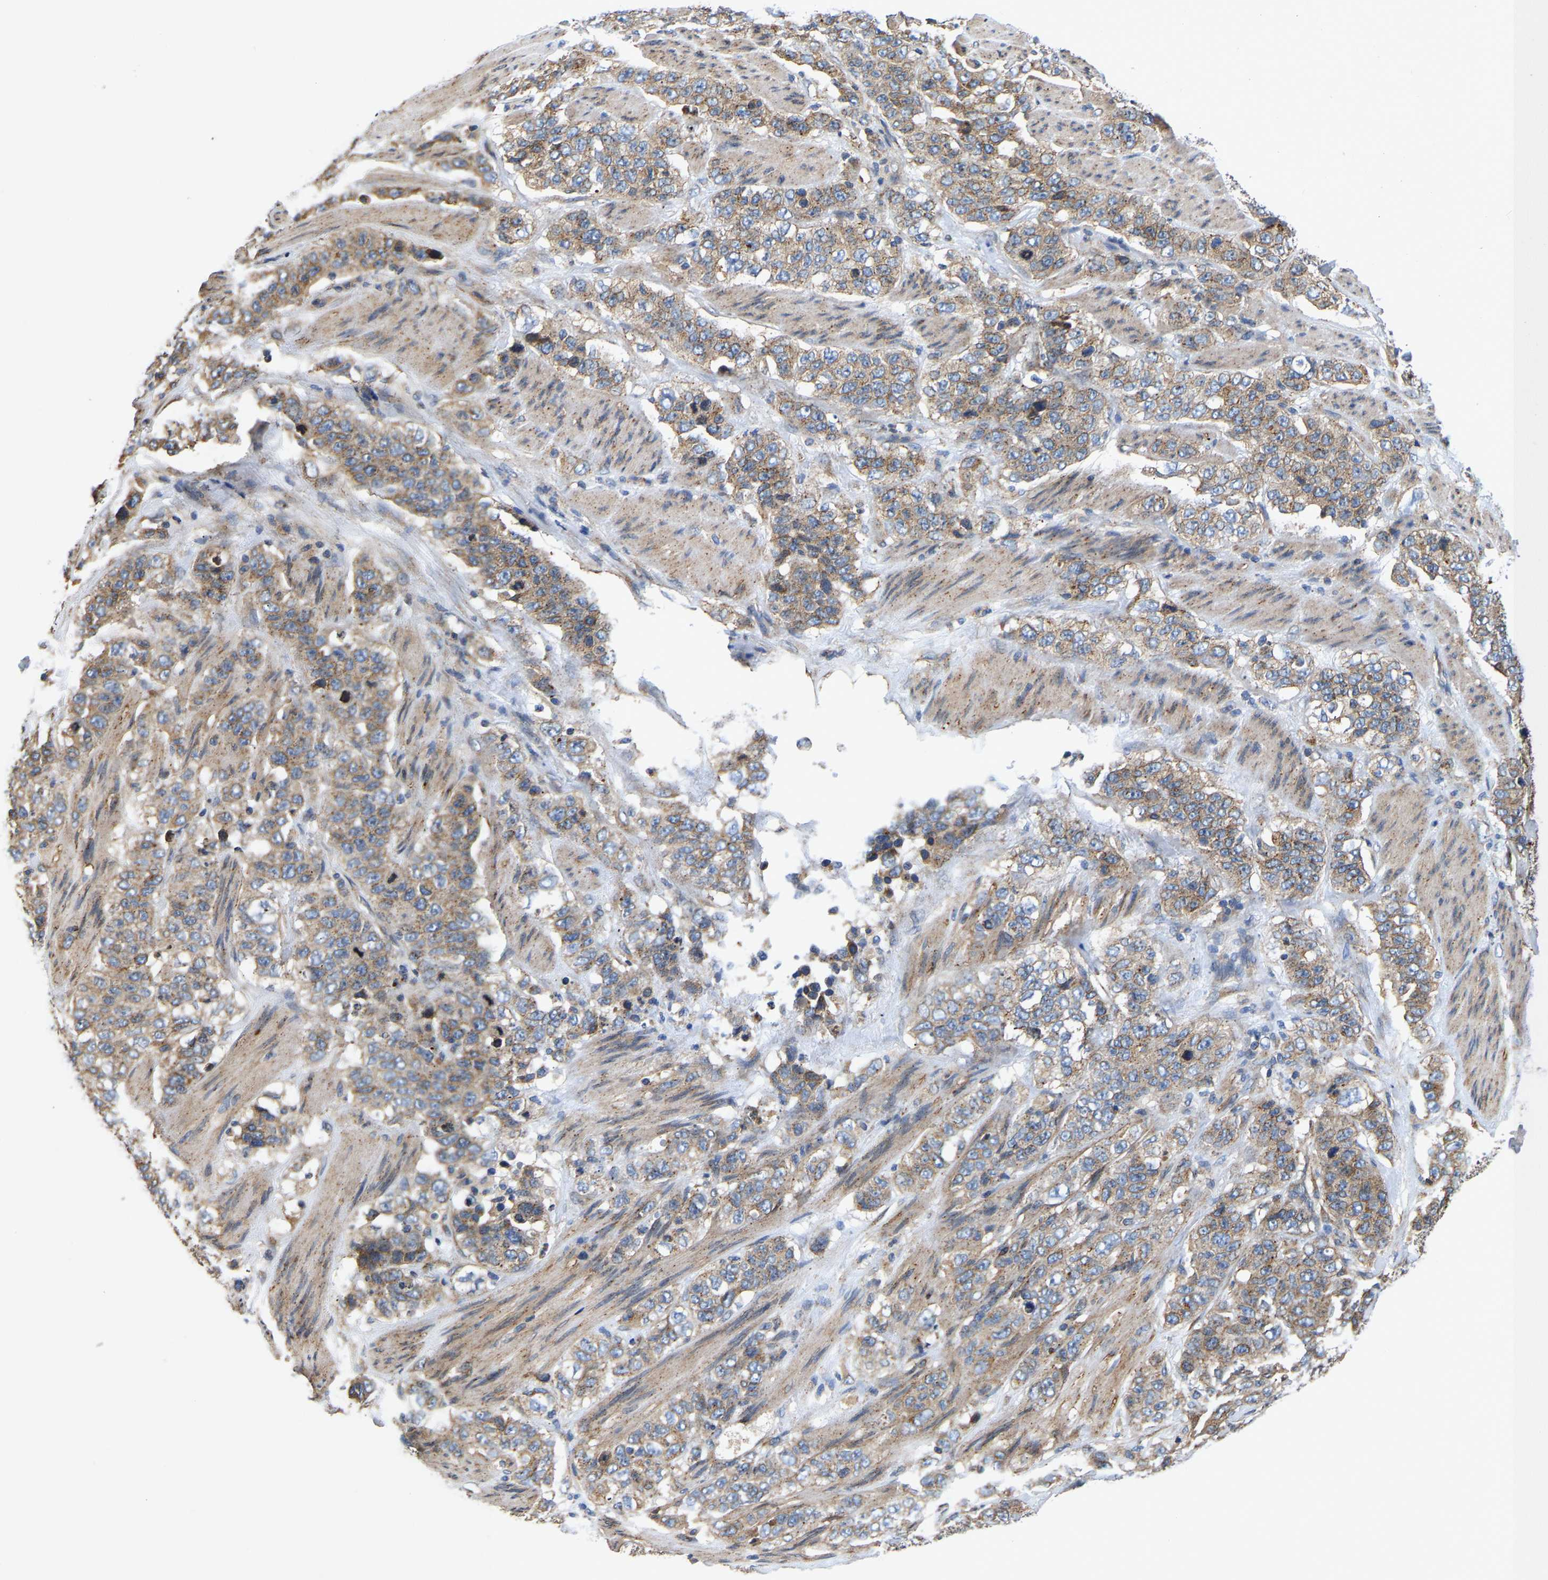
{"staining": {"intensity": "moderate", "quantity": ">75%", "location": "cytoplasmic/membranous"}, "tissue": "stomach cancer", "cell_type": "Tumor cells", "image_type": "cancer", "snomed": [{"axis": "morphology", "description": "Adenocarcinoma, NOS"}, {"axis": "topography", "description": "Stomach"}], "caption": "Protein staining of stomach cancer (adenocarcinoma) tissue shows moderate cytoplasmic/membranous expression in approximately >75% of tumor cells.", "gene": "ARL6IP5", "patient": {"sex": "male", "age": 48}}